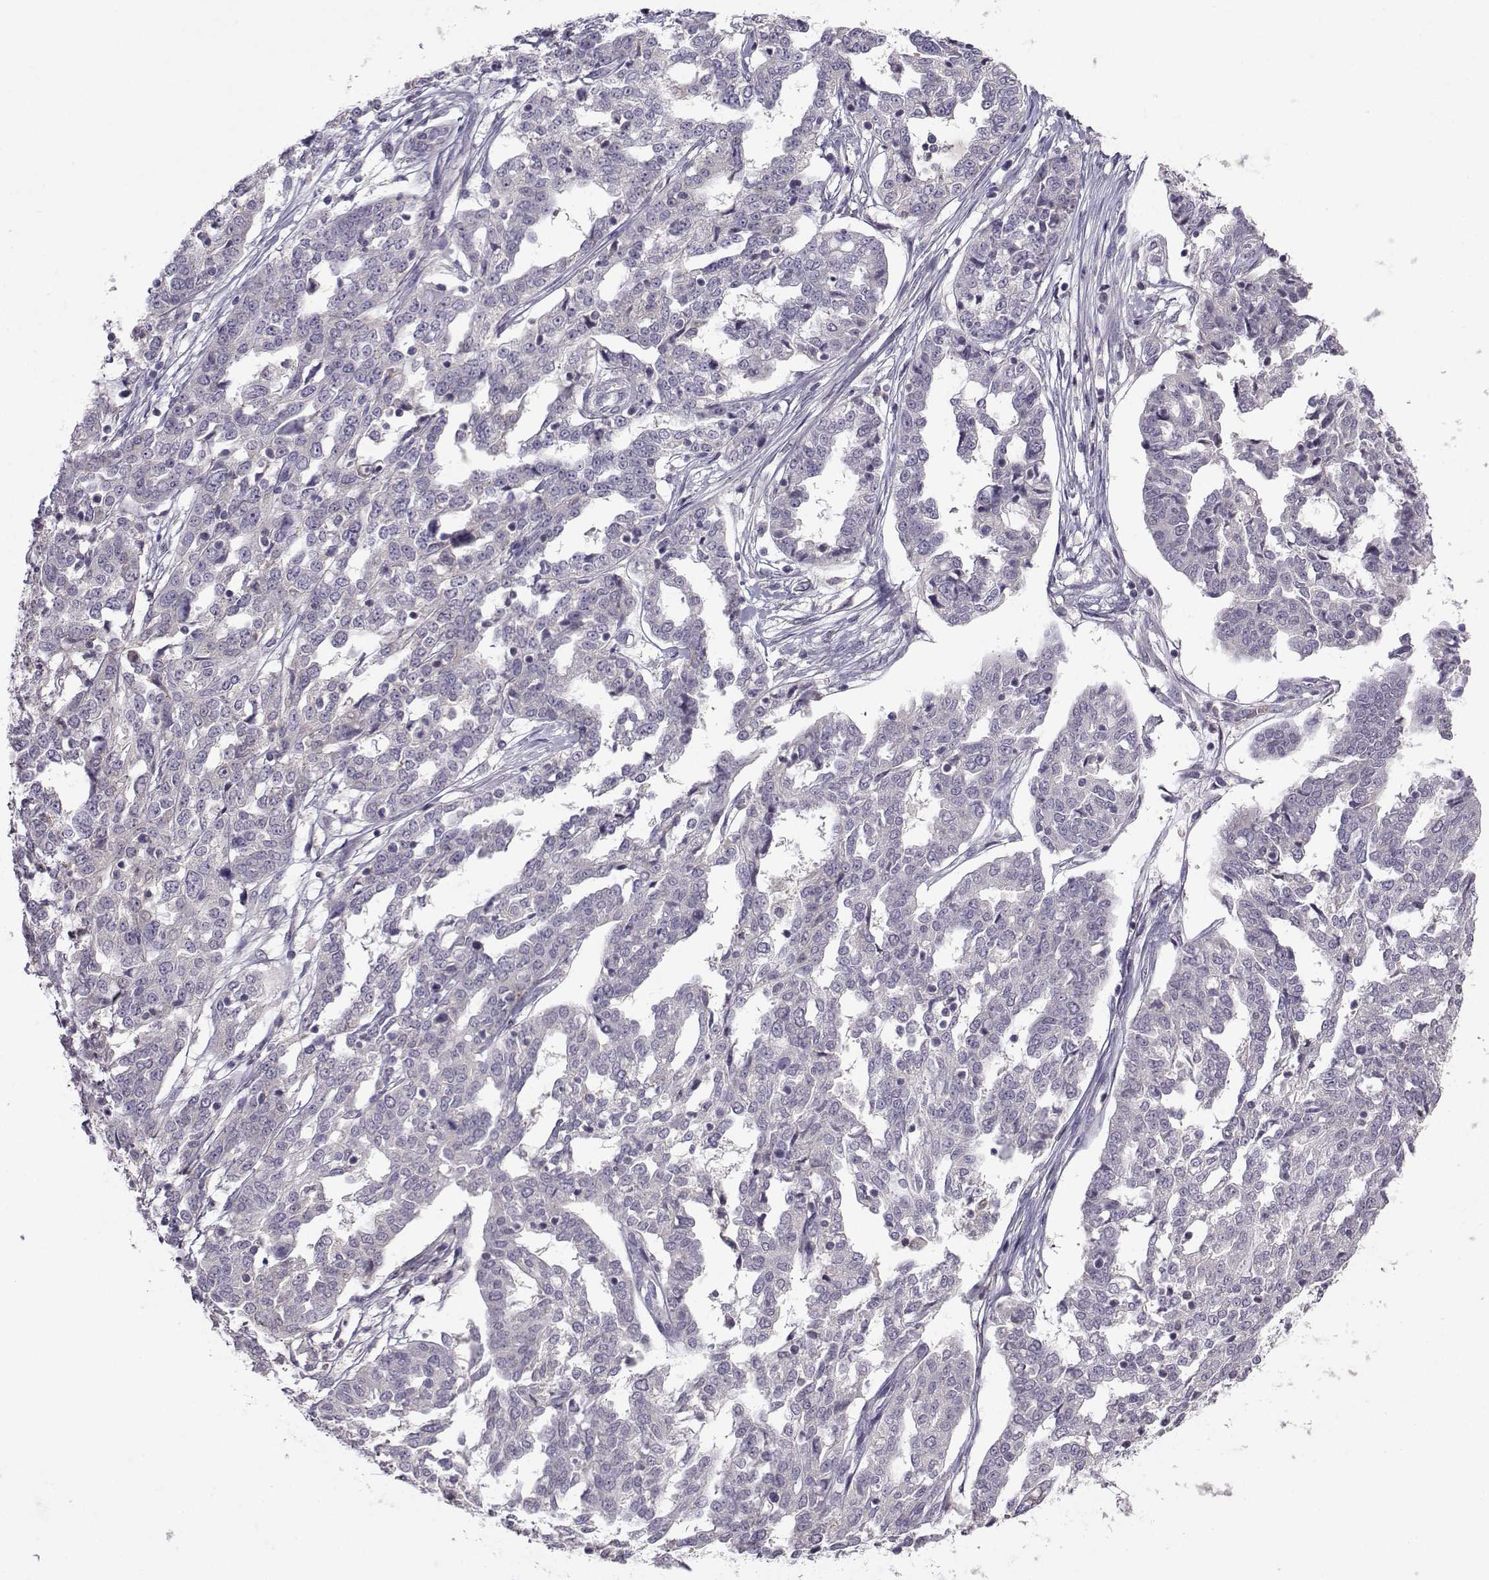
{"staining": {"intensity": "negative", "quantity": "none", "location": "none"}, "tissue": "ovarian cancer", "cell_type": "Tumor cells", "image_type": "cancer", "snomed": [{"axis": "morphology", "description": "Cystadenocarcinoma, serous, NOS"}, {"axis": "topography", "description": "Ovary"}], "caption": "An image of human serous cystadenocarcinoma (ovarian) is negative for staining in tumor cells.", "gene": "FCAMR", "patient": {"sex": "female", "age": 67}}